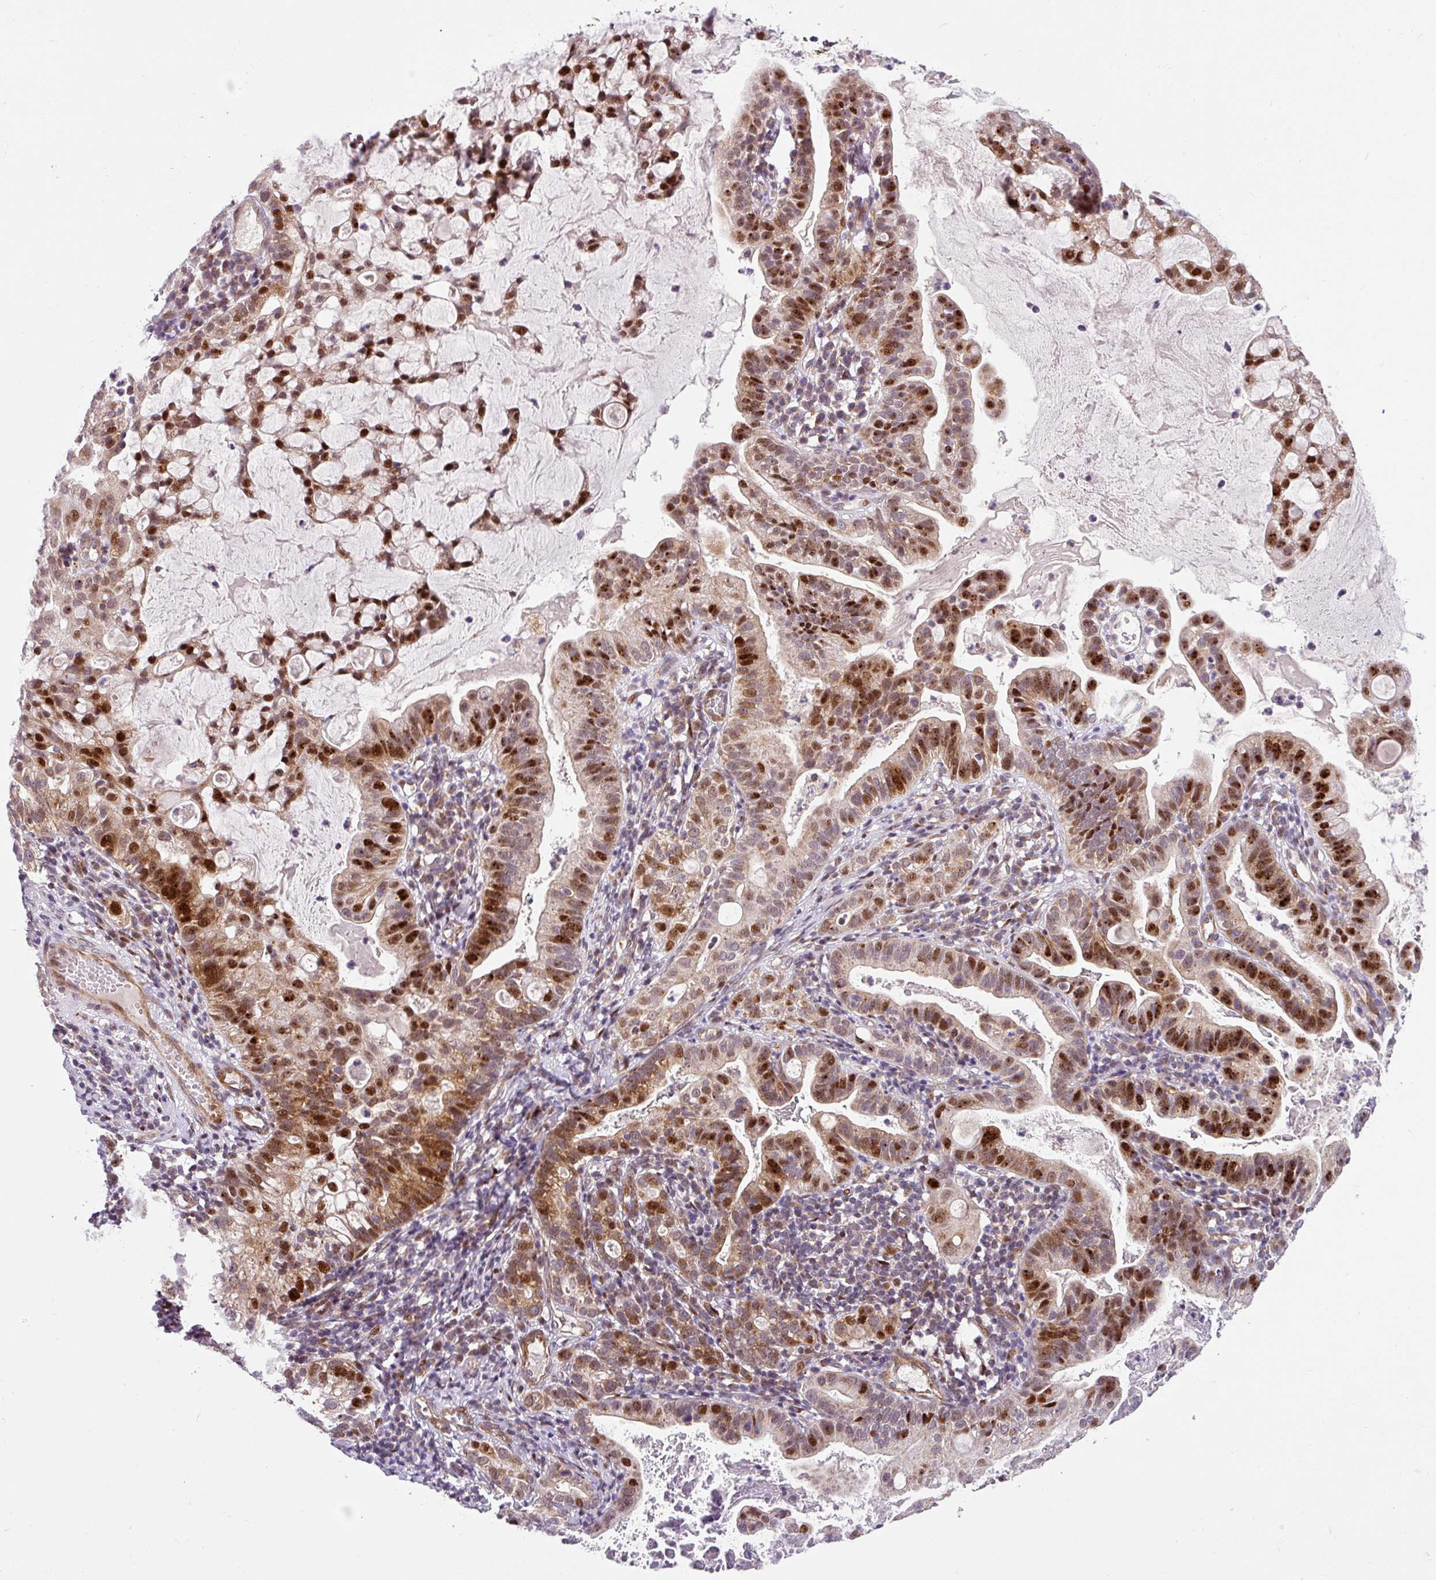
{"staining": {"intensity": "strong", "quantity": "25%-75%", "location": "cytoplasmic/membranous,nuclear"}, "tissue": "cervical cancer", "cell_type": "Tumor cells", "image_type": "cancer", "snomed": [{"axis": "morphology", "description": "Adenocarcinoma, NOS"}, {"axis": "topography", "description": "Cervix"}], "caption": "Protein expression analysis of cervical cancer (adenocarcinoma) displays strong cytoplasmic/membranous and nuclear expression in approximately 25%-75% of tumor cells.", "gene": "SARS2", "patient": {"sex": "female", "age": 41}}